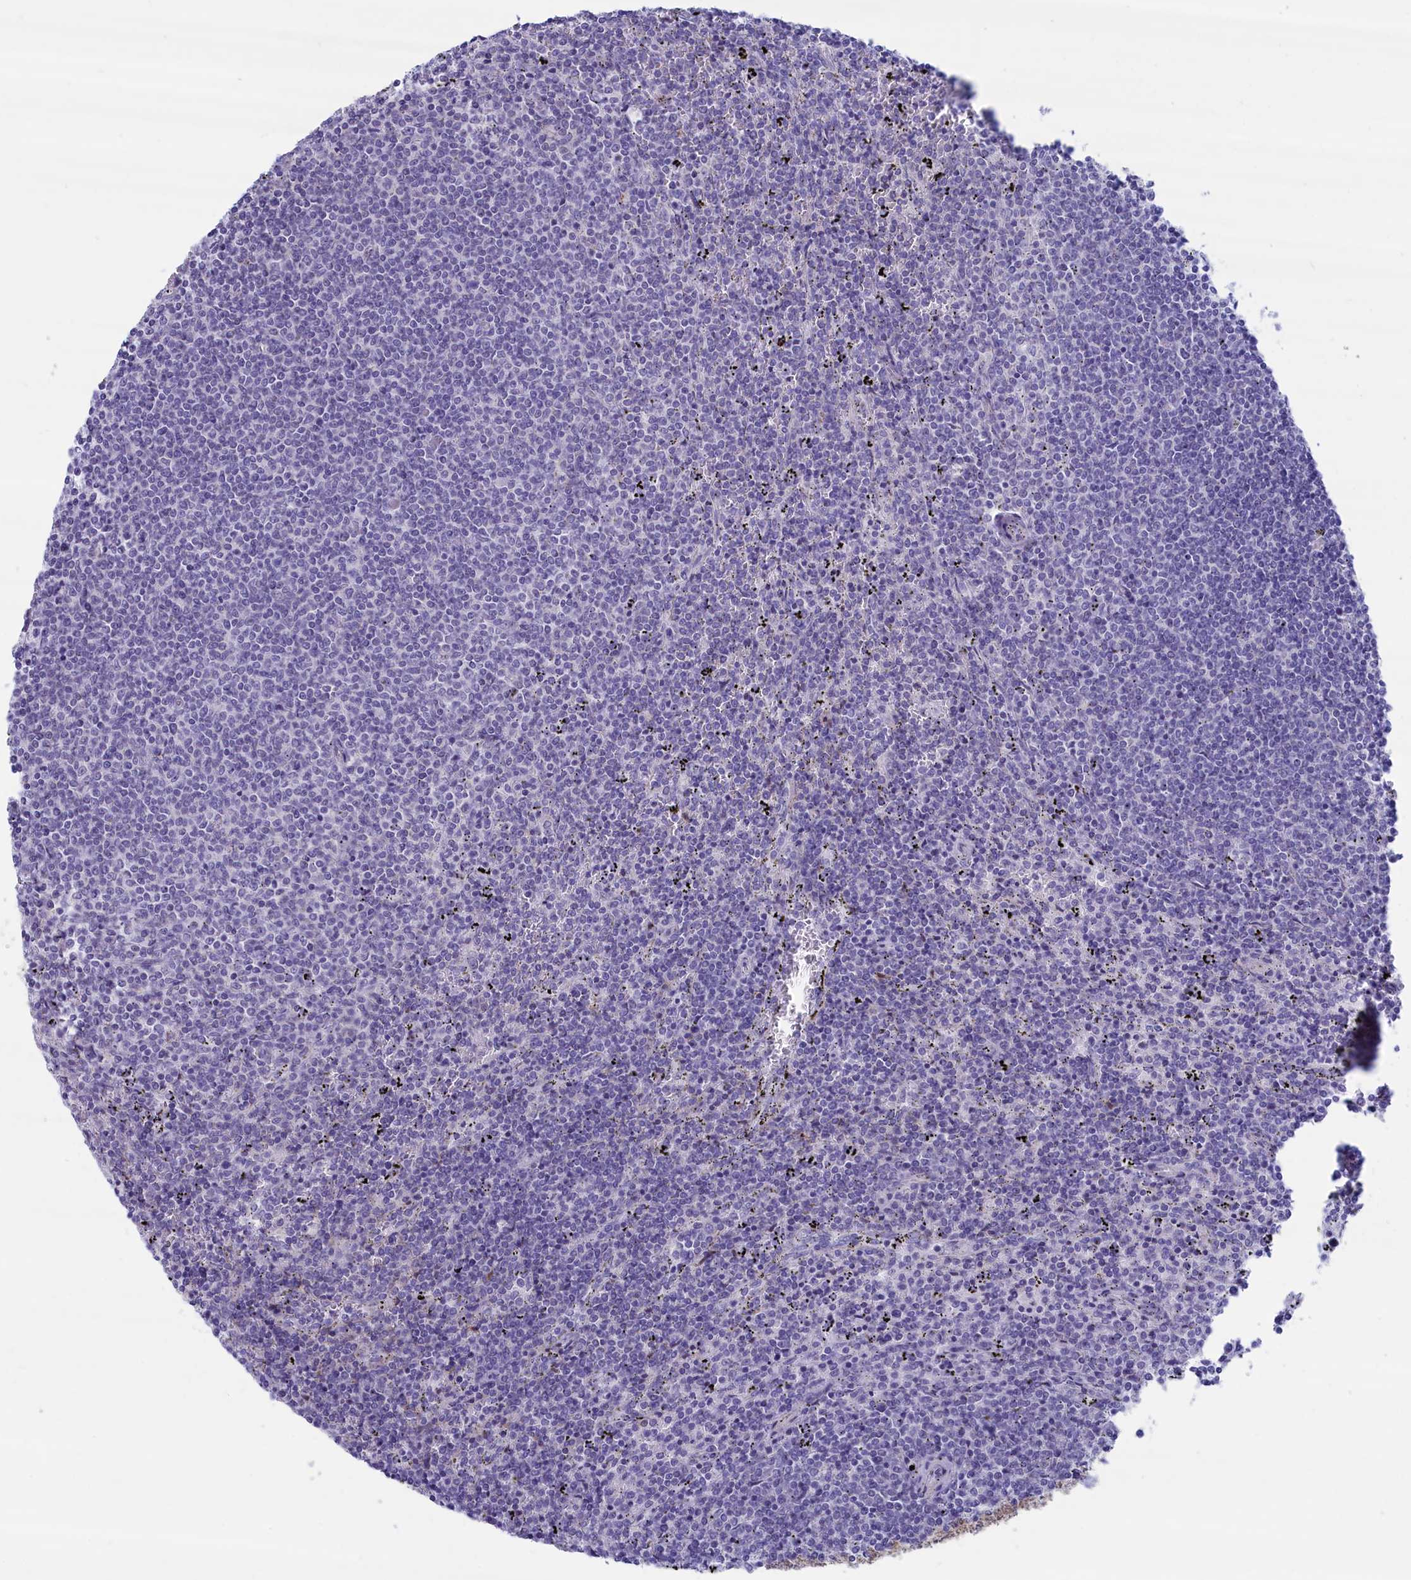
{"staining": {"intensity": "negative", "quantity": "none", "location": "none"}, "tissue": "lymphoma", "cell_type": "Tumor cells", "image_type": "cancer", "snomed": [{"axis": "morphology", "description": "Malignant lymphoma, non-Hodgkin's type, Low grade"}, {"axis": "topography", "description": "Spleen"}], "caption": "The IHC image has no significant expression in tumor cells of lymphoma tissue.", "gene": "MPV17L2", "patient": {"sex": "female", "age": 50}}